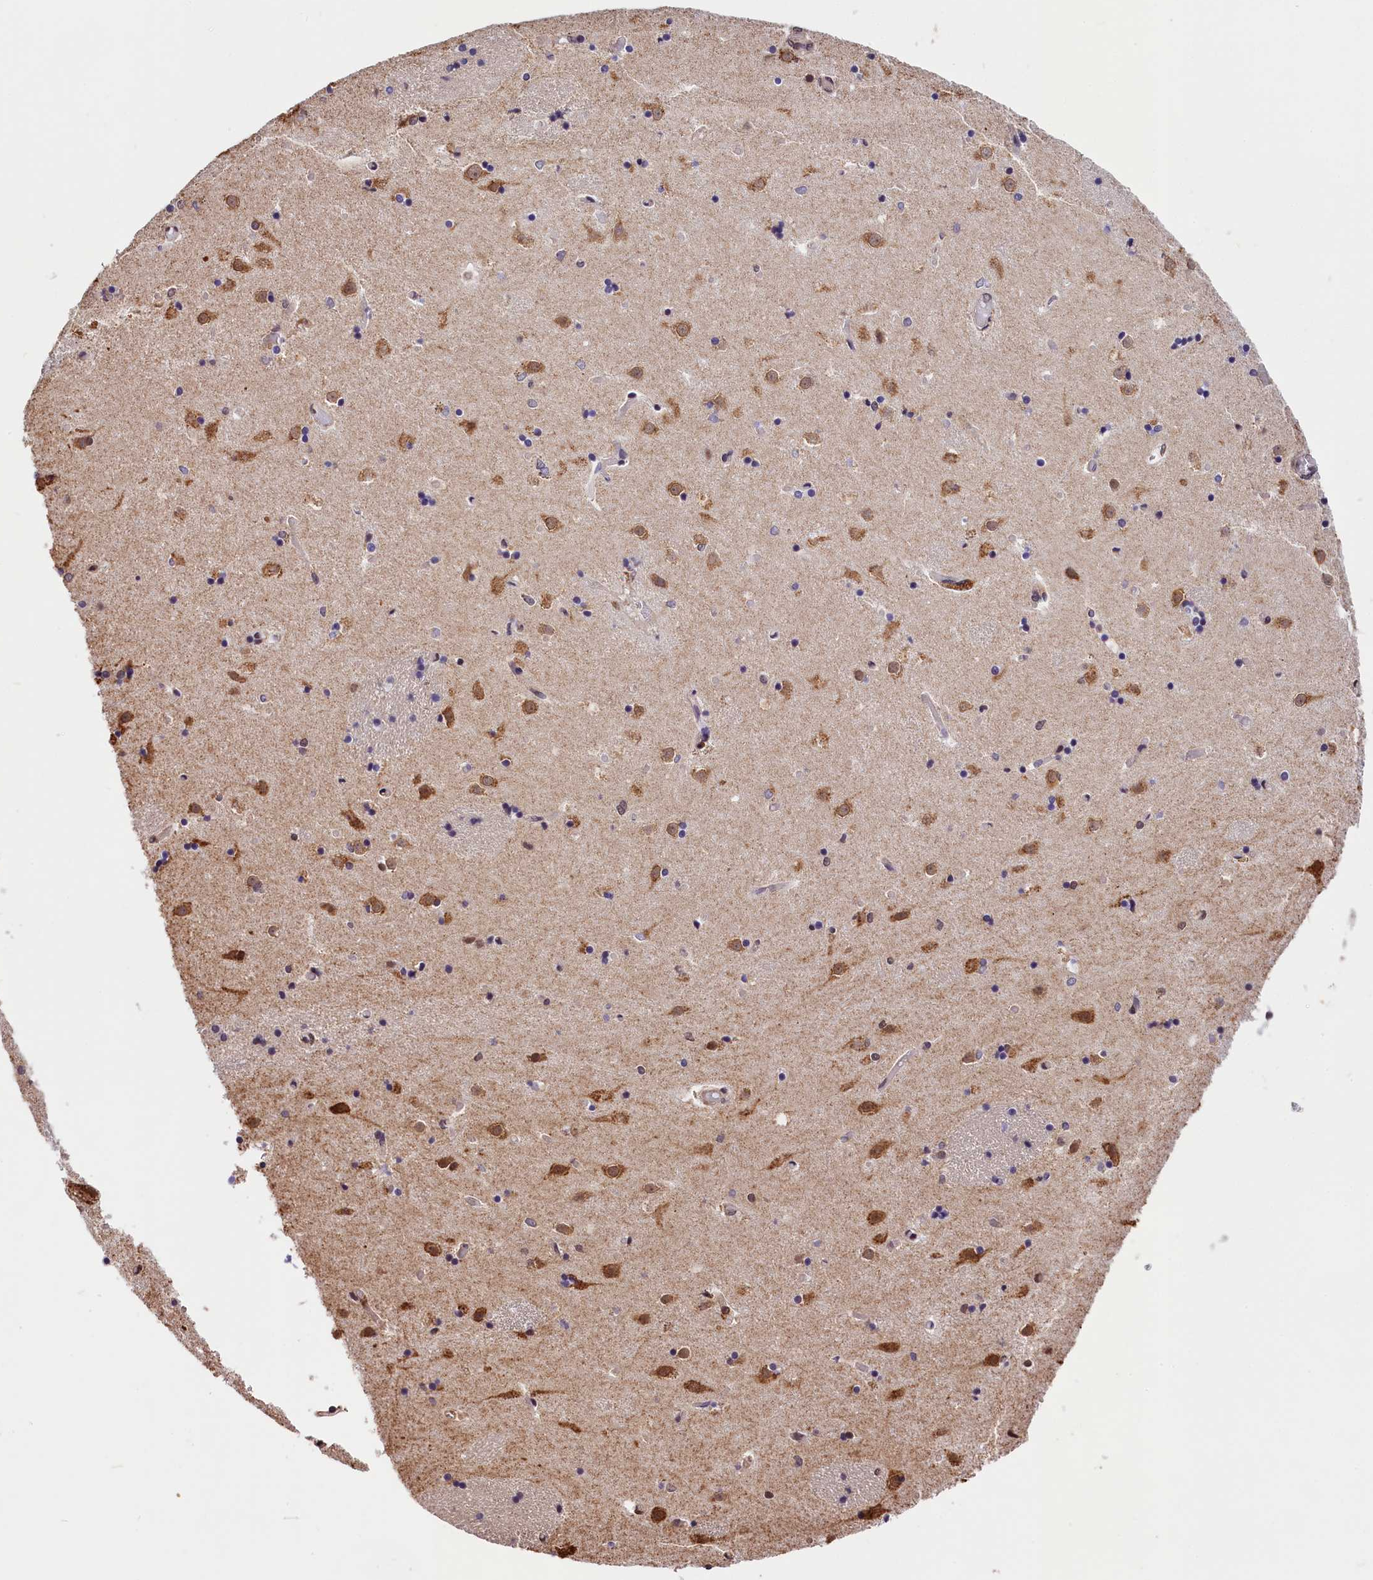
{"staining": {"intensity": "moderate", "quantity": "<25%", "location": "nuclear"}, "tissue": "caudate", "cell_type": "Glial cells", "image_type": "normal", "snomed": [{"axis": "morphology", "description": "Normal tissue, NOS"}, {"axis": "topography", "description": "Lateral ventricle wall"}], "caption": "A high-resolution micrograph shows immunohistochemistry (IHC) staining of unremarkable caudate, which exhibits moderate nuclear positivity in approximately <25% of glial cells. The protein of interest is stained brown, and the nuclei are stained in blue (DAB IHC with brightfield microscopy, high magnification).", "gene": "ZC3H4", "patient": {"sex": "female", "age": 52}}